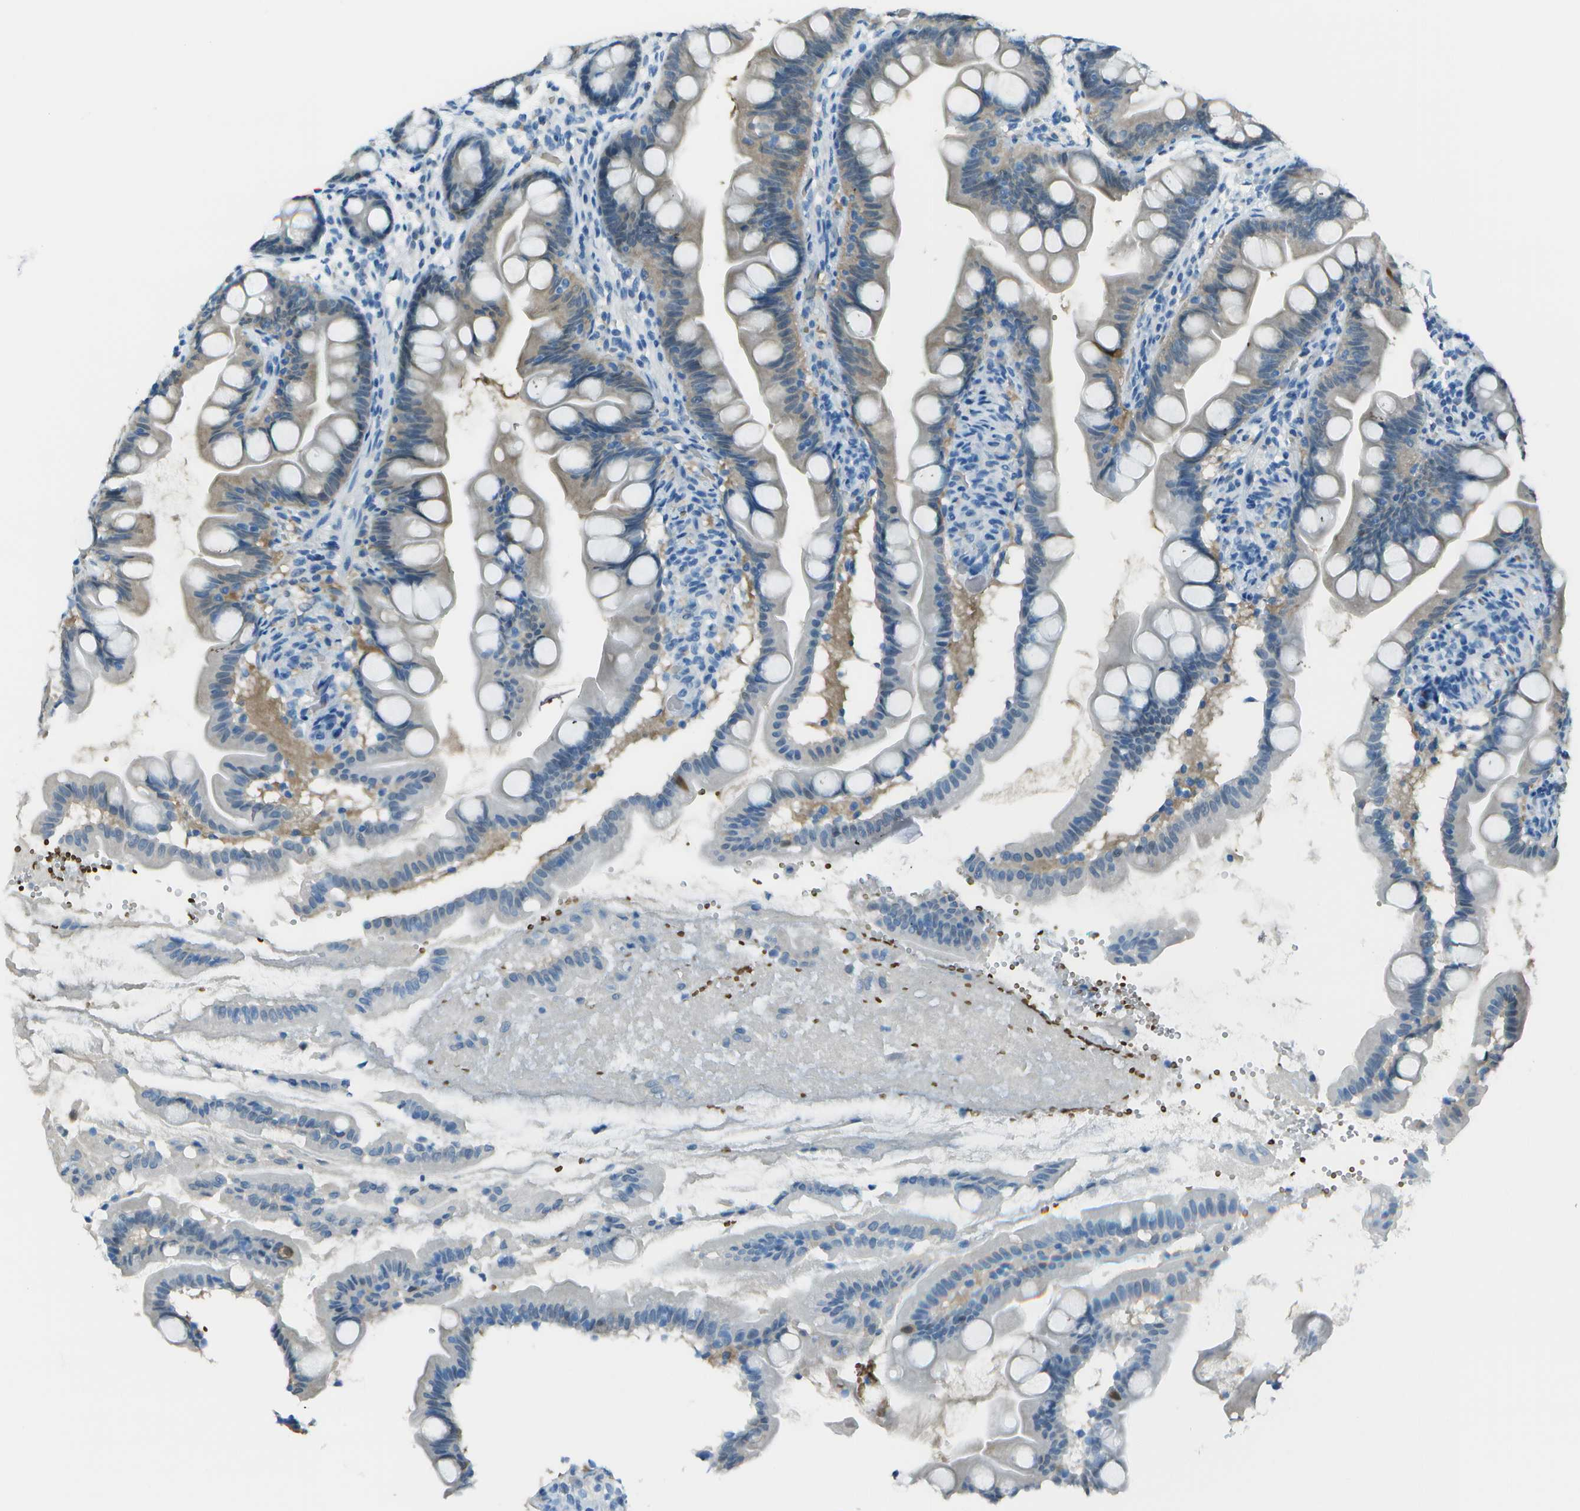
{"staining": {"intensity": "weak", "quantity": "<25%", "location": "cytoplasmic/membranous"}, "tissue": "small intestine", "cell_type": "Glandular cells", "image_type": "normal", "snomed": [{"axis": "morphology", "description": "Normal tissue, NOS"}, {"axis": "topography", "description": "Small intestine"}], "caption": "An immunohistochemistry (IHC) micrograph of normal small intestine is shown. There is no staining in glandular cells of small intestine. (Brightfield microscopy of DAB (3,3'-diaminobenzidine) immunohistochemistry at high magnification).", "gene": "ASL", "patient": {"sex": "female", "age": 56}}